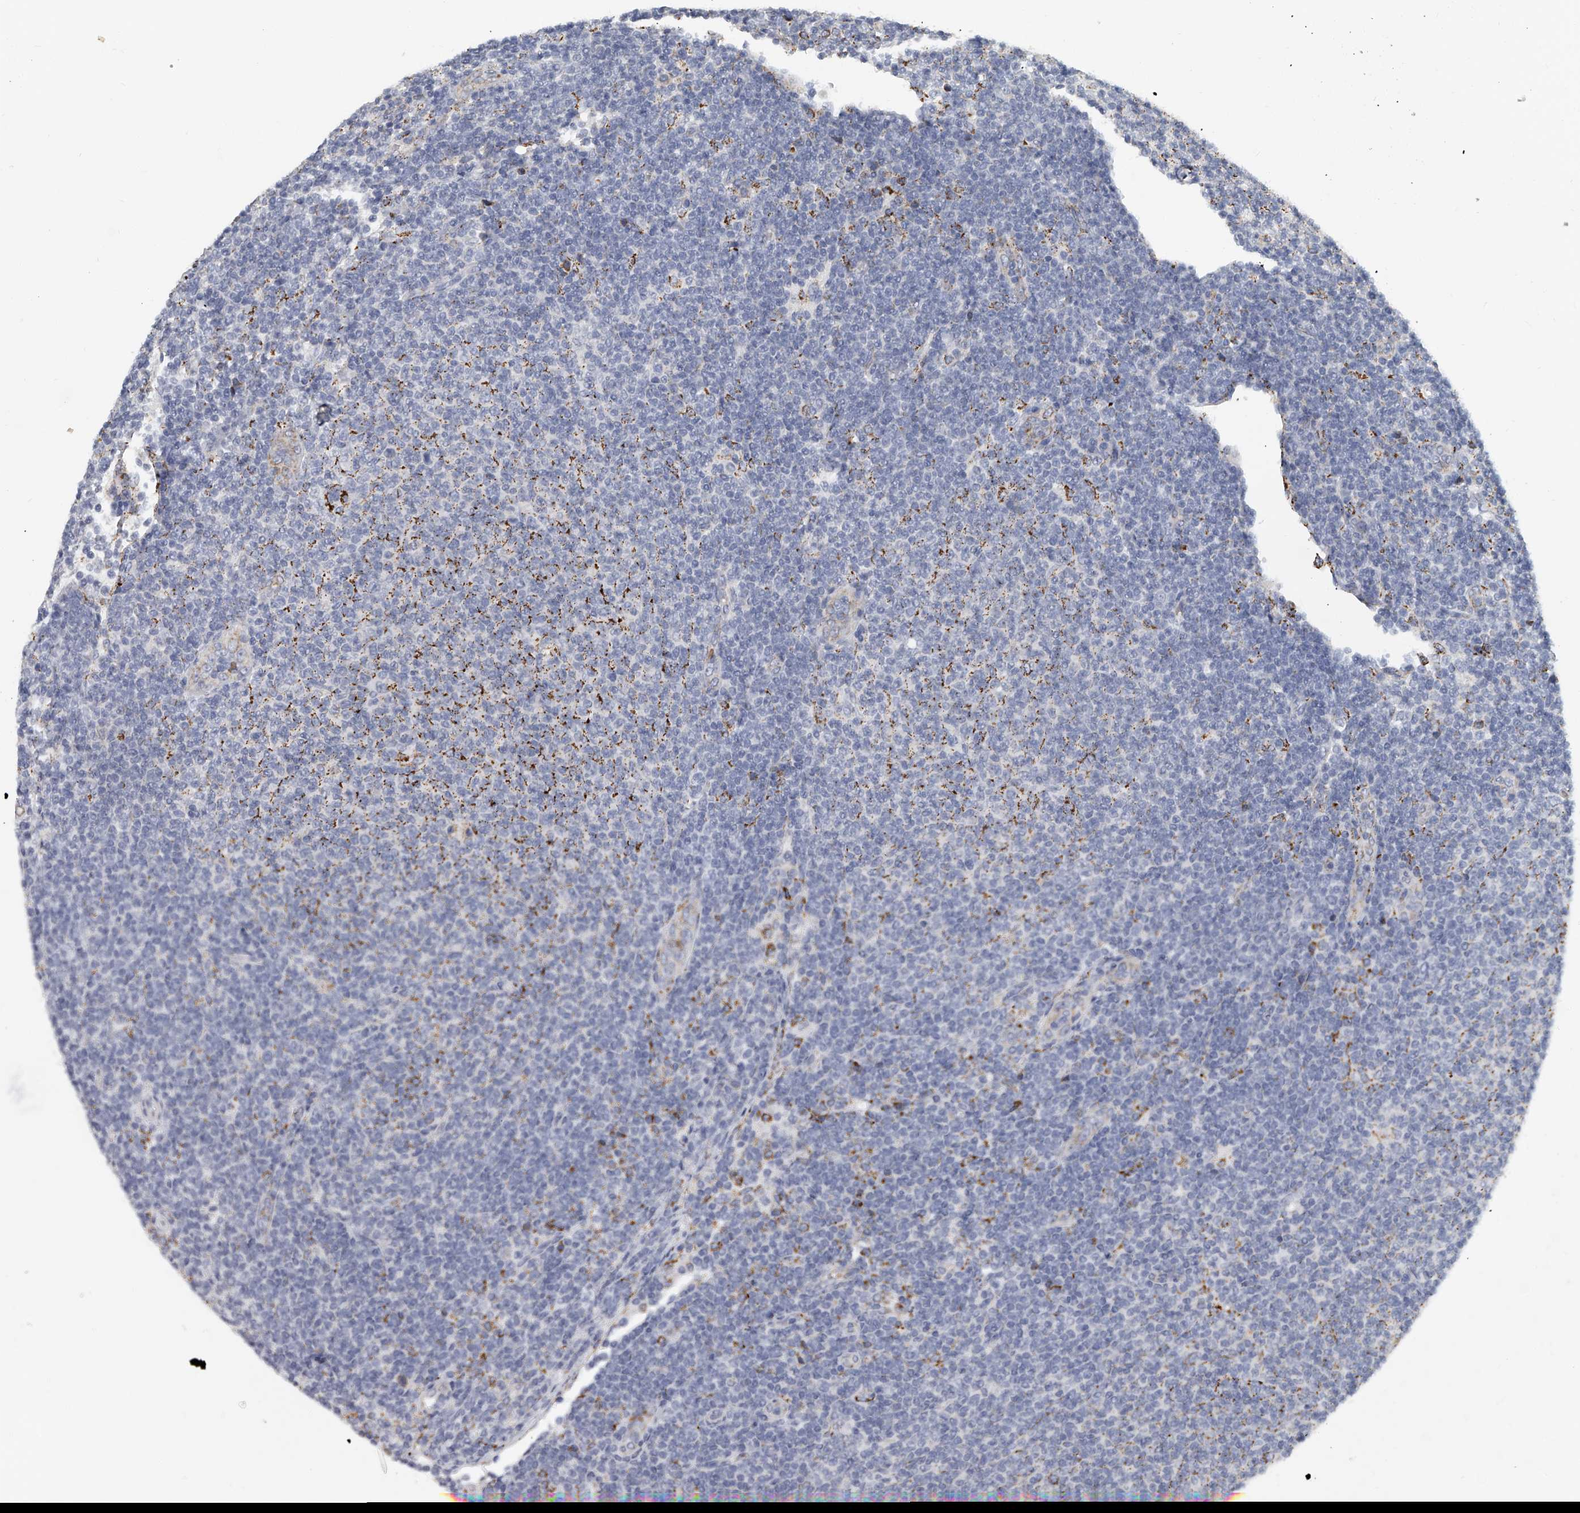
{"staining": {"intensity": "negative", "quantity": "none", "location": "none"}, "tissue": "lymphoma", "cell_type": "Tumor cells", "image_type": "cancer", "snomed": [{"axis": "morphology", "description": "Malignant lymphoma, non-Hodgkin's type, Low grade"}, {"axis": "topography", "description": "Lymph node"}], "caption": "Immunohistochemistry of lymphoma shows no staining in tumor cells.", "gene": "KLHL7", "patient": {"sex": "male", "age": 66}}